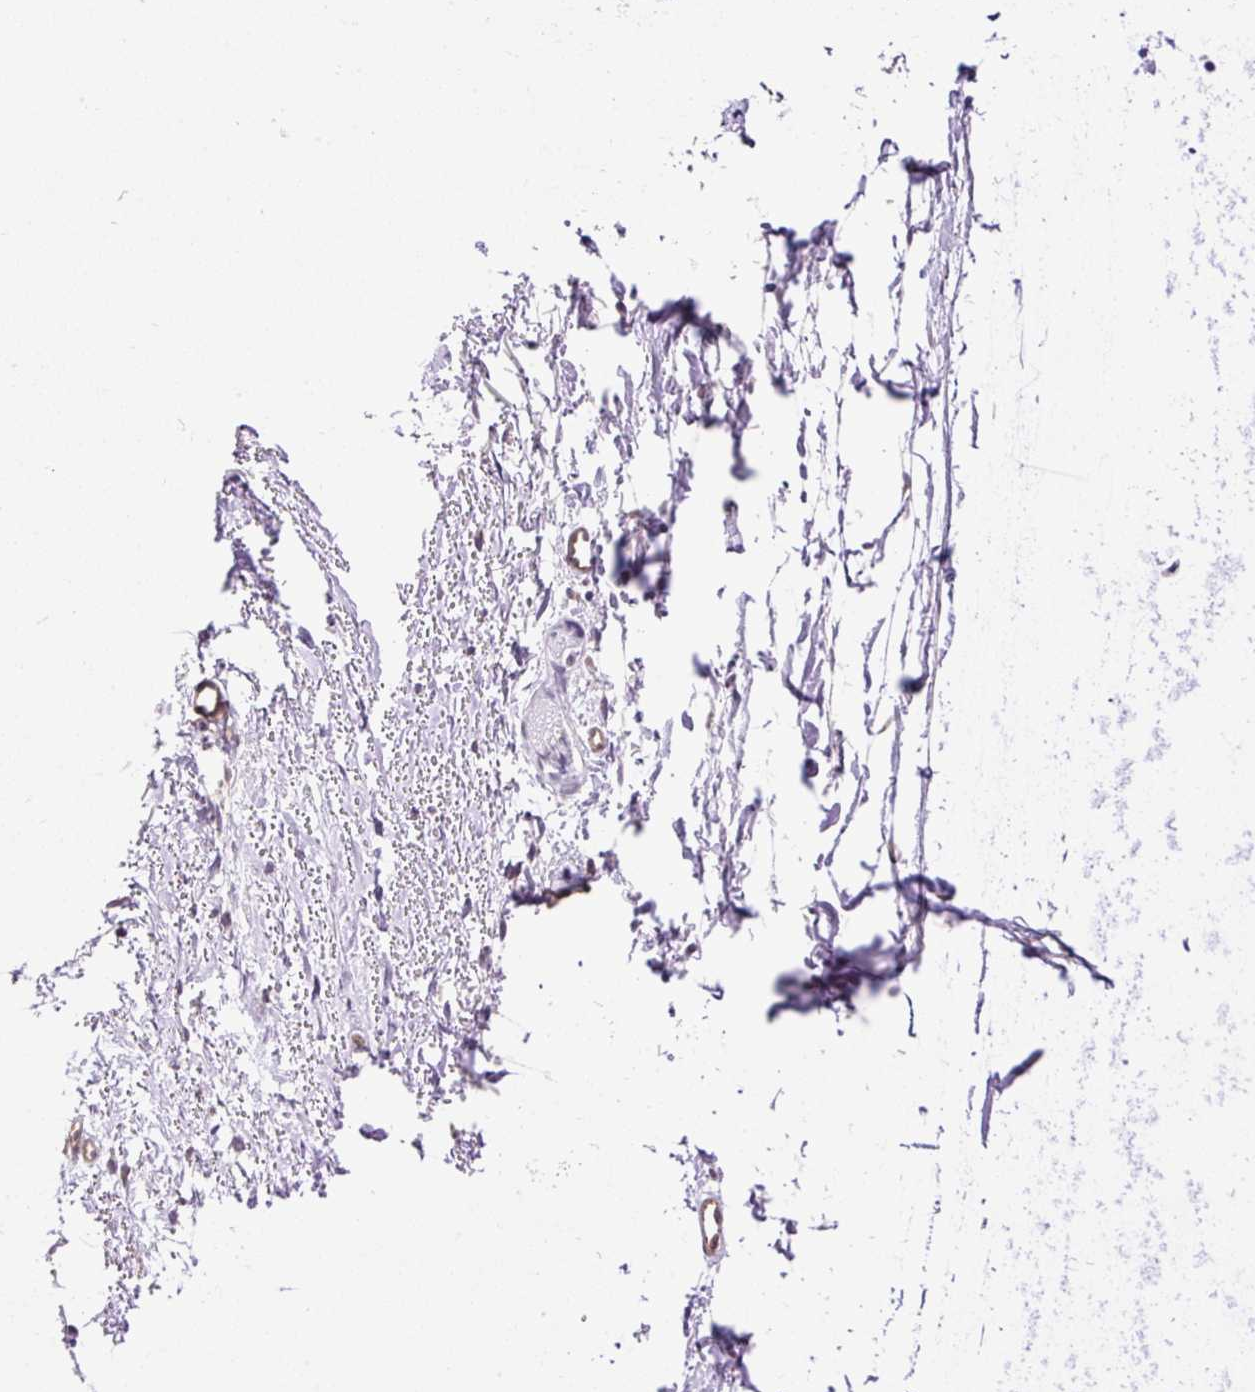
{"staining": {"intensity": "negative", "quantity": "none", "location": "none"}, "tissue": "adipose tissue", "cell_type": "Adipocytes", "image_type": "normal", "snomed": [{"axis": "morphology", "description": "Normal tissue, NOS"}, {"axis": "topography", "description": "Cartilage tissue"}, {"axis": "topography", "description": "Nasopharynx"}], "caption": "The histopathology image shows no staining of adipocytes in benign adipose tissue. (DAB (3,3'-diaminobenzidine) immunohistochemistry (IHC) visualized using brightfield microscopy, high magnification).", "gene": "MAGEB16", "patient": {"sex": "male", "age": 56}}